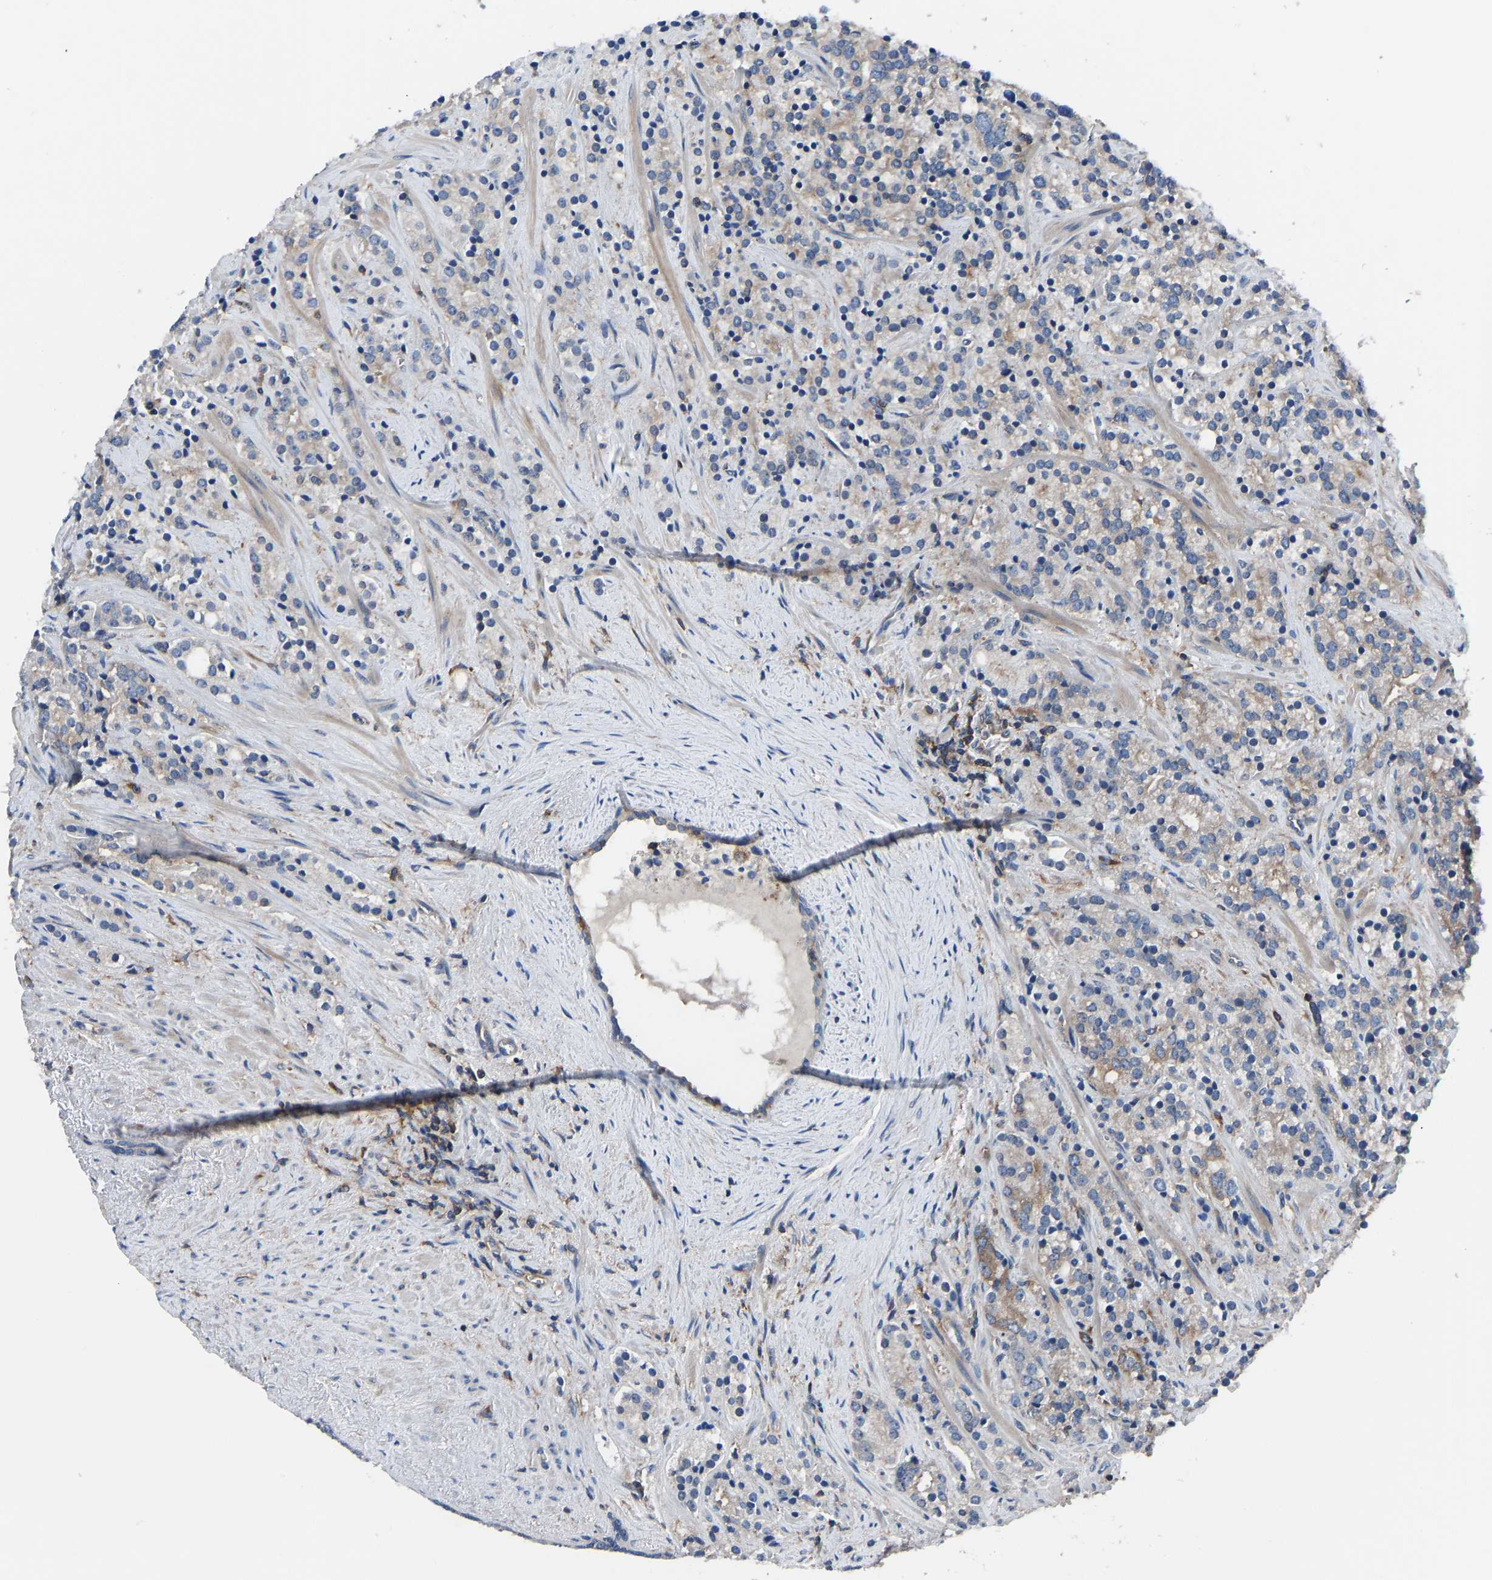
{"staining": {"intensity": "moderate", "quantity": "25%-75%", "location": "cytoplasmic/membranous"}, "tissue": "prostate cancer", "cell_type": "Tumor cells", "image_type": "cancer", "snomed": [{"axis": "morphology", "description": "Adenocarcinoma, High grade"}, {"axis": "topography", "description": "Prostate"}], "caption": "The photomicrograph reveals immunohistochemical staining of high-grade adenocarcinoma (prostate). There is moderate cytoplasmic/membranous positivity is appreciated in about 25%-75% of tumor cells.", "gene": "PRKAR1A", "patient": {"sex": "male", "age": 71}}